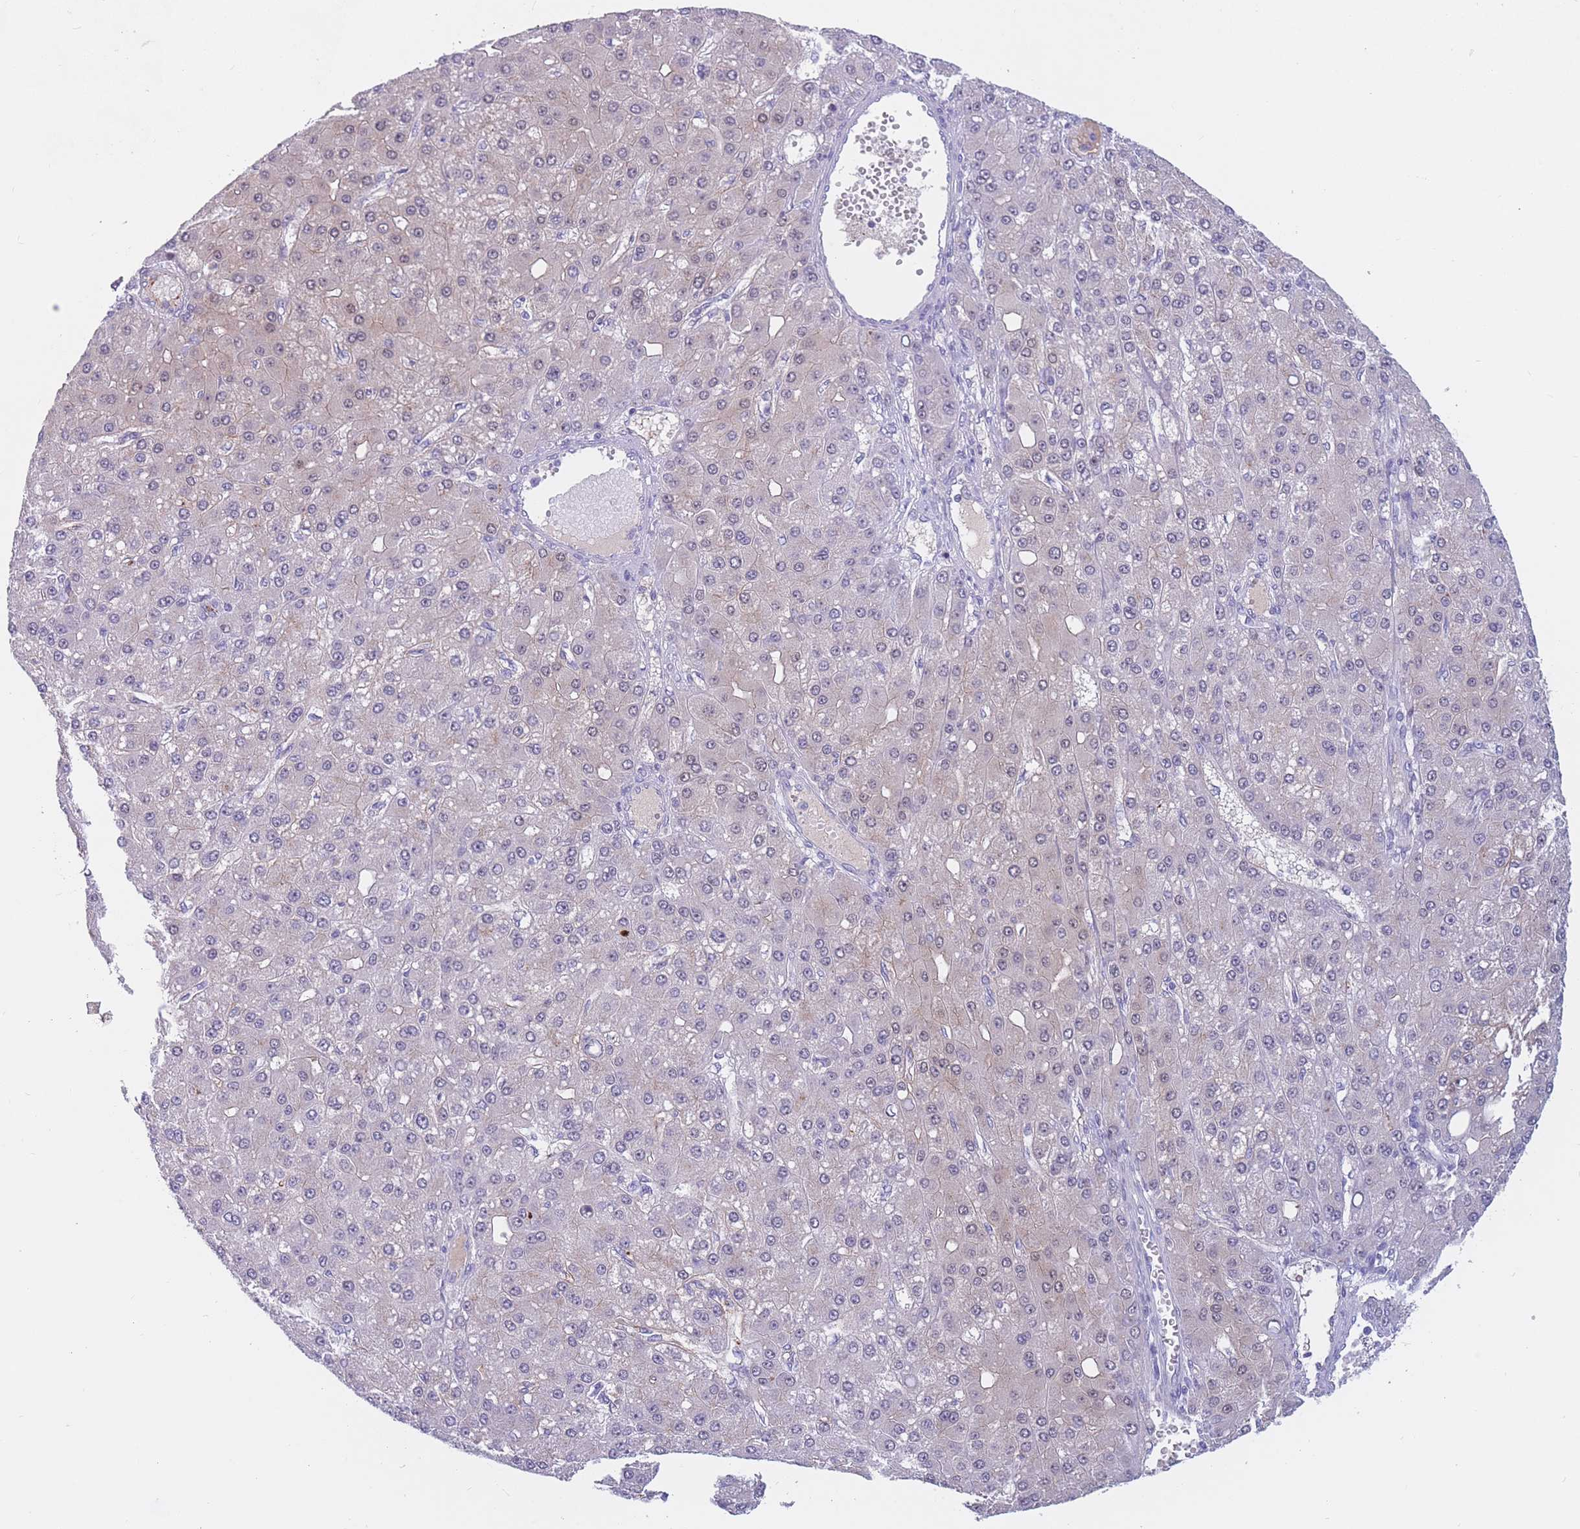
{"staining": {"intensity": "weak", "quantity": "<25%", "location": "nuclear"}, "tissue": "liver cancer", "cell_type": "Tumor cells", "image_type": "cancer", "snomed": [{"axis": "morphology", "description": "Carcinoma, Hepatocellular, NOS"}, {"axis": "topography", "description": "Liver"}], "caption": "Tumor cells are negative for protein expression in human liver cancer (hepatocellular carcinoma). (Brightfield microscopy of DAB immunohistochemistry at high magnification).", "gene": "BOP1", "patient": {"sex": "male", "age": 67}}